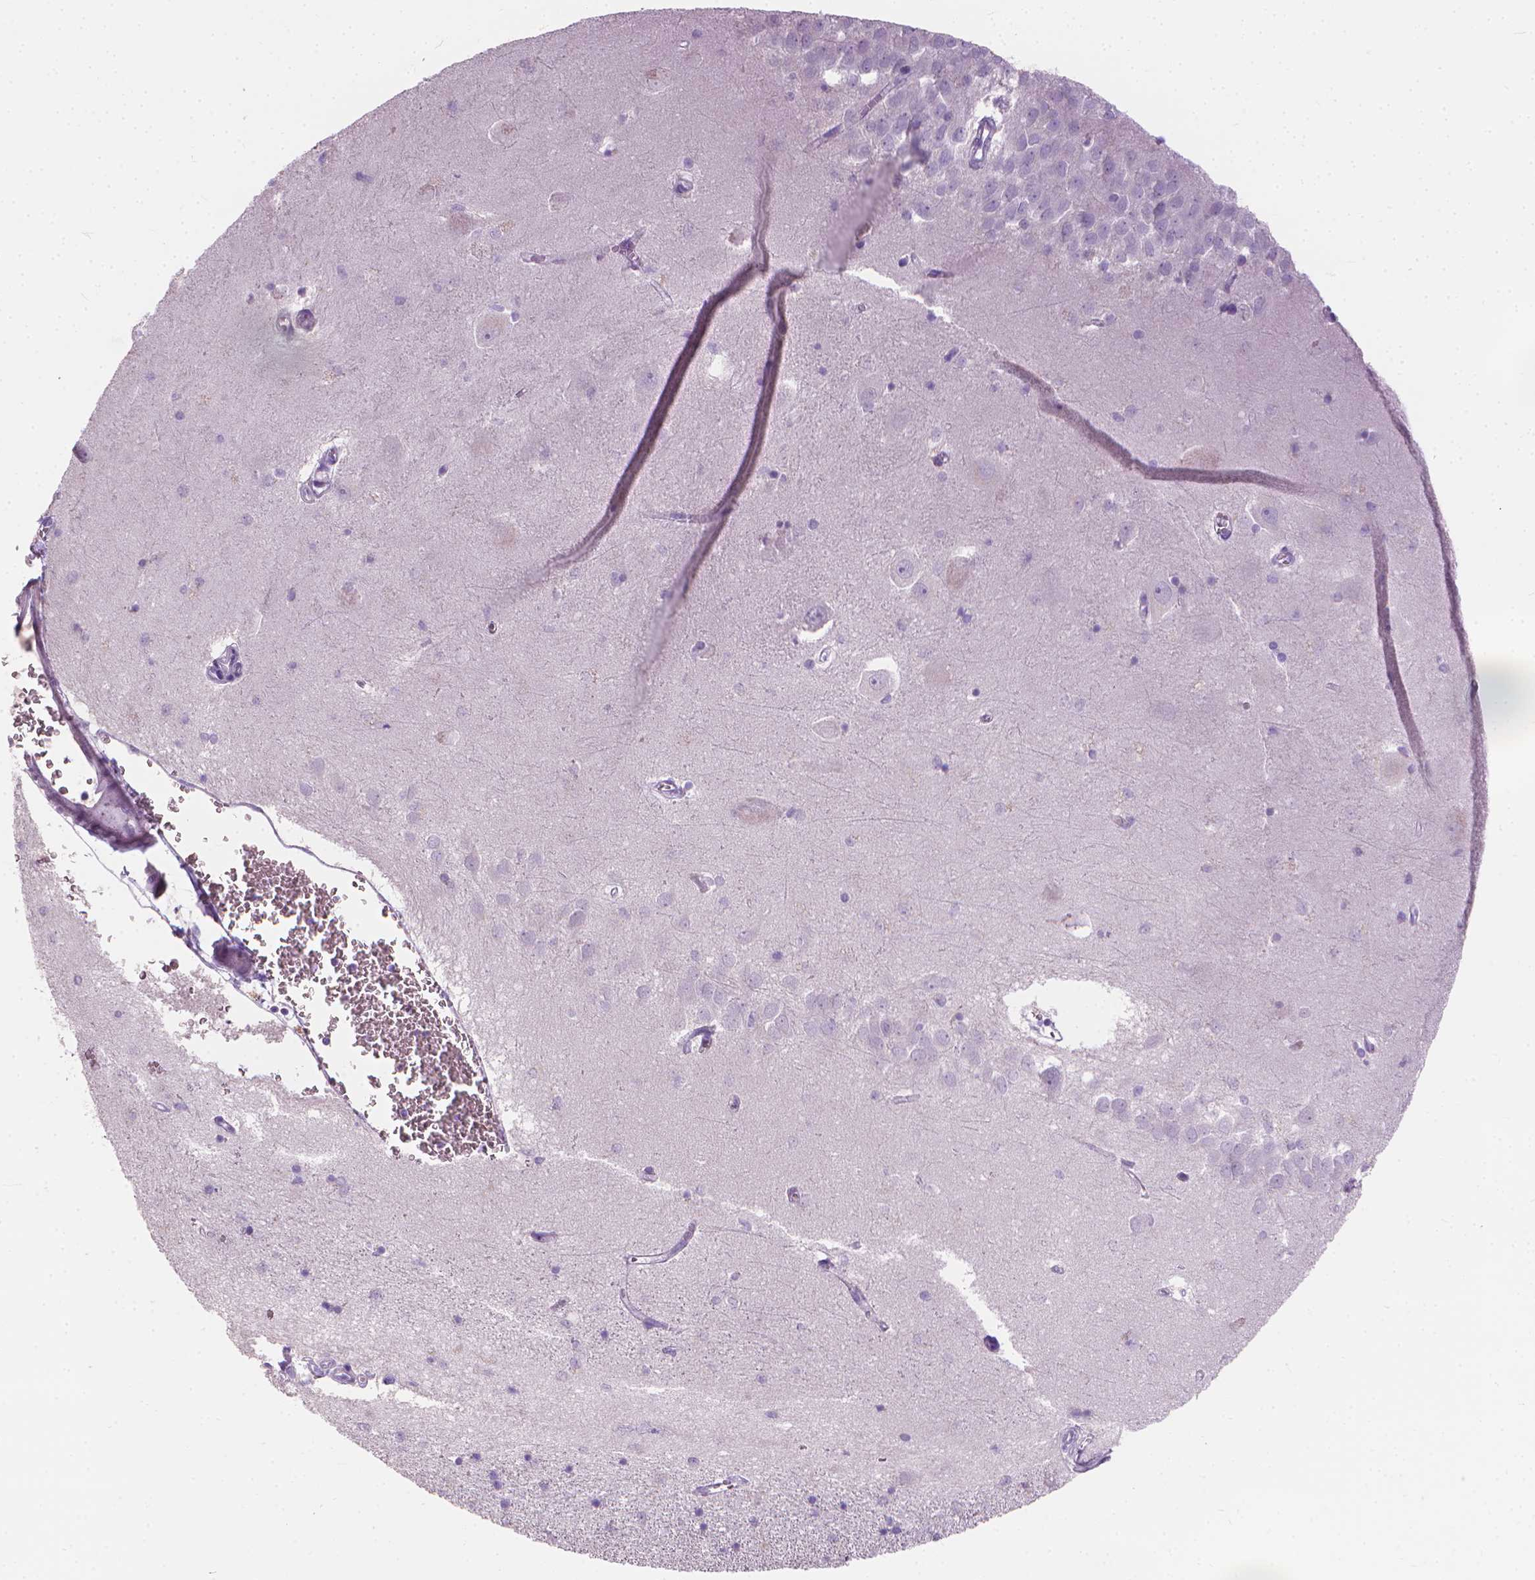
{"staining": {"intensity": "negative", "quantity": "none", "location": "none"}, "tissue": "hippocampus", "cell_type": "Glial cells", "image_type": "normal", "snomed": [{"axis": "morphology", "description": "Normal tissue, NOS"}, {"axis": "topography", "description": "Lateral ventricle wall"}, {"axis": "topography", "description": "Hippocampus"}], "caption": "Immunohistochemistry (IHC) of normal hippocampus displays no expression in glial cells.", "gene": "CABCOCO1", "patient": {"sex": "female", "age": 63}}